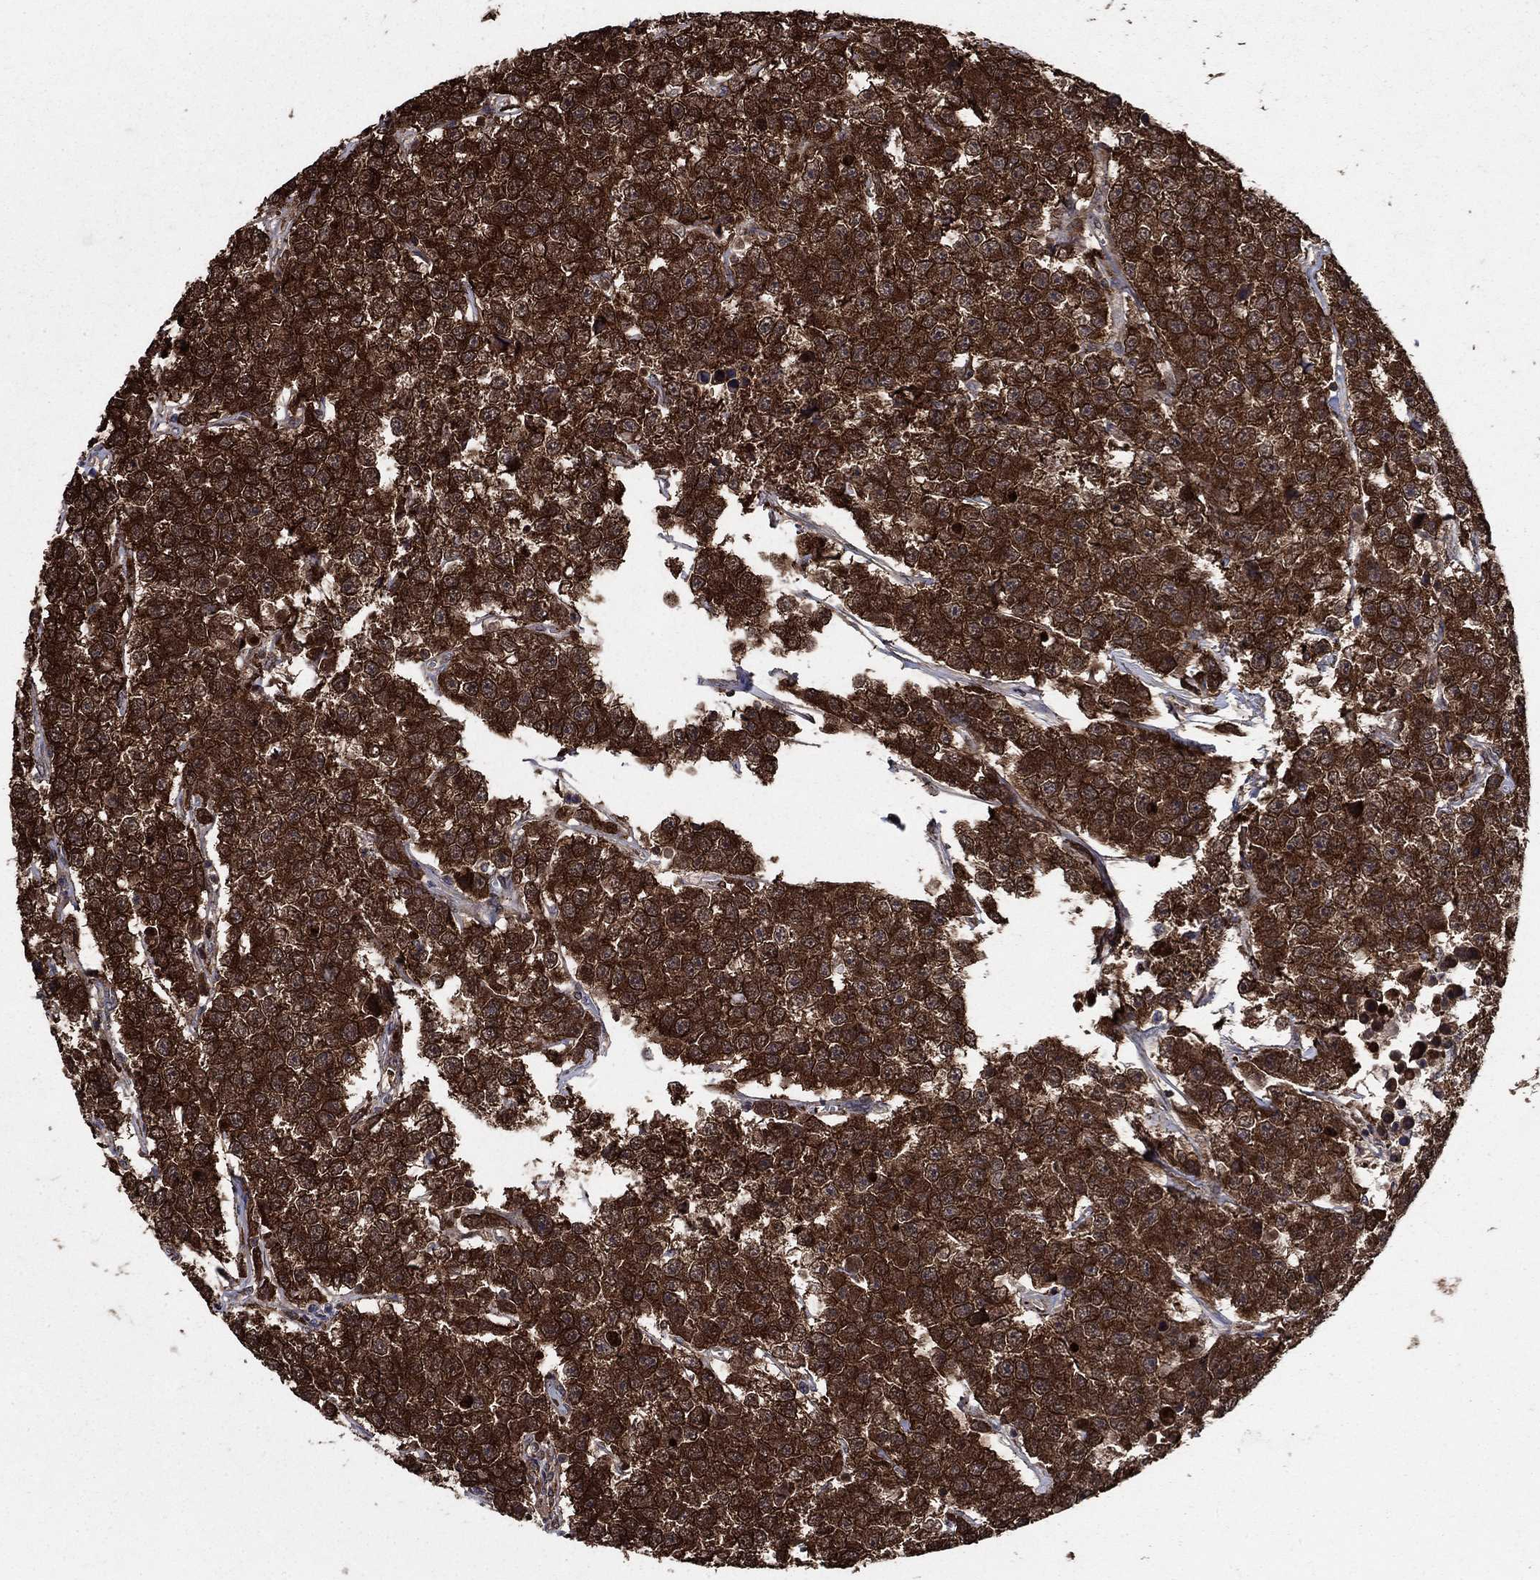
{"staining": {"intensity": "strong", "quantity": ">75%", "location": "cytoplasmic/membranous"}, "tissue": "testis cancer", "cell_type": "Tumor cells", "image_type": "cancer", "snomed": [{"axis": "morphology", "description": "Seminoma, NOS"}, {"axis": "topography", "description": "Testis"}], "caption": "Testis seminoma stained with a brown dye reveals strong cytoplasmic/membranous positive positivity in about >75% of tumor cells.", "gene": "CACYBP", "patient": {"sex": "male", "age": 59}}